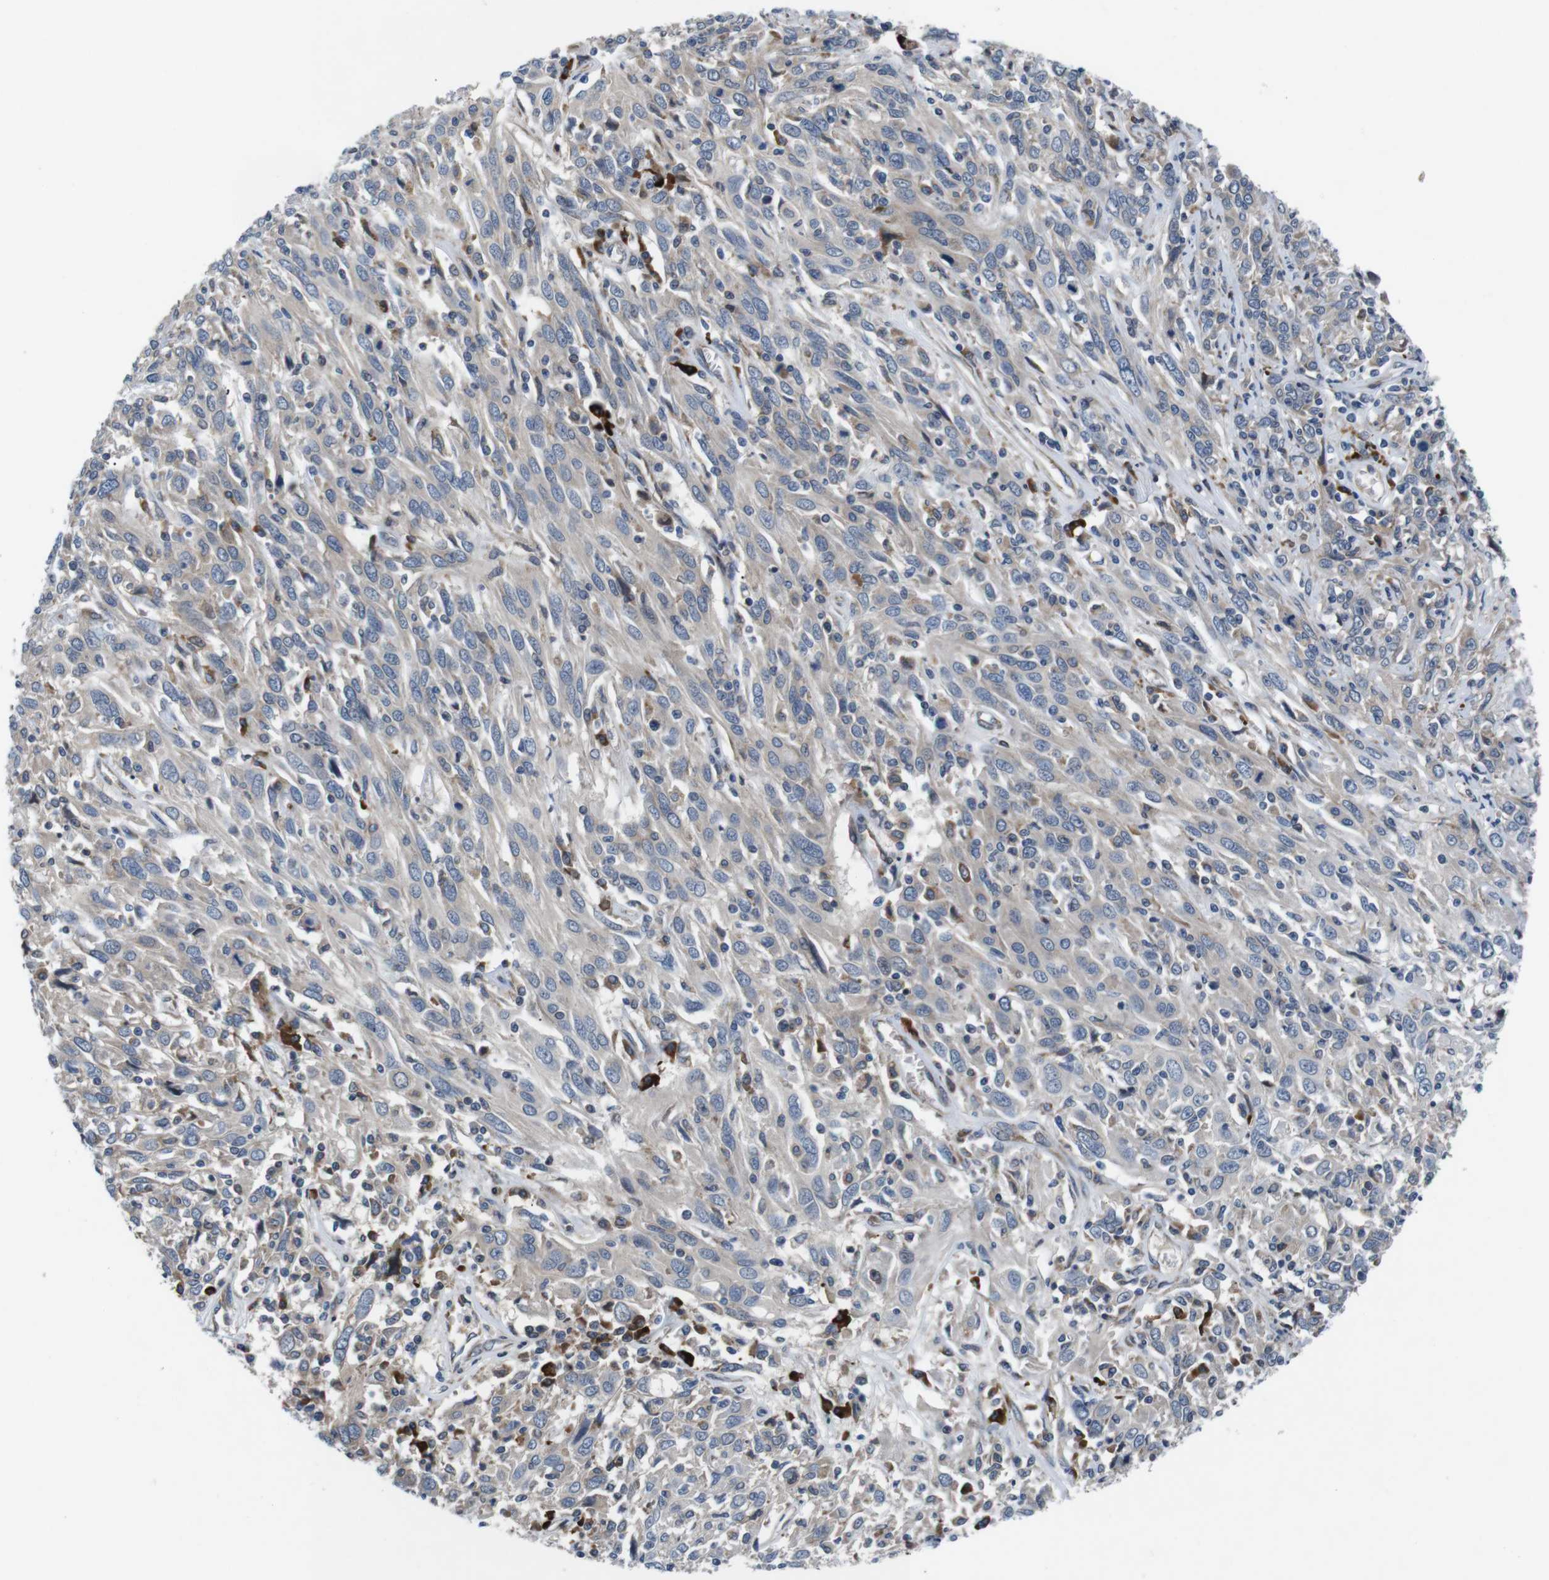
{"staining": {"intensity": "weak", "quantity": ">75%", "location": "cytoplasmic/membranous"}, "tissue": "cervical cancer", "cell_type": "Tumor cells", "image_type": "cancer", "snomed": [{"axis": "morphology", "description": "Squamous cell carcinoma, NOS"}, {"axis": "topography", "description": "Cervix"}], "caption": "Cervical cancer stained with immunohistochemistry shows weak cytoplasmic/membranous expression in about >75% of tumor cells.", "gene": "JAK1", "patient": {"sex": "female", "age": 46}}